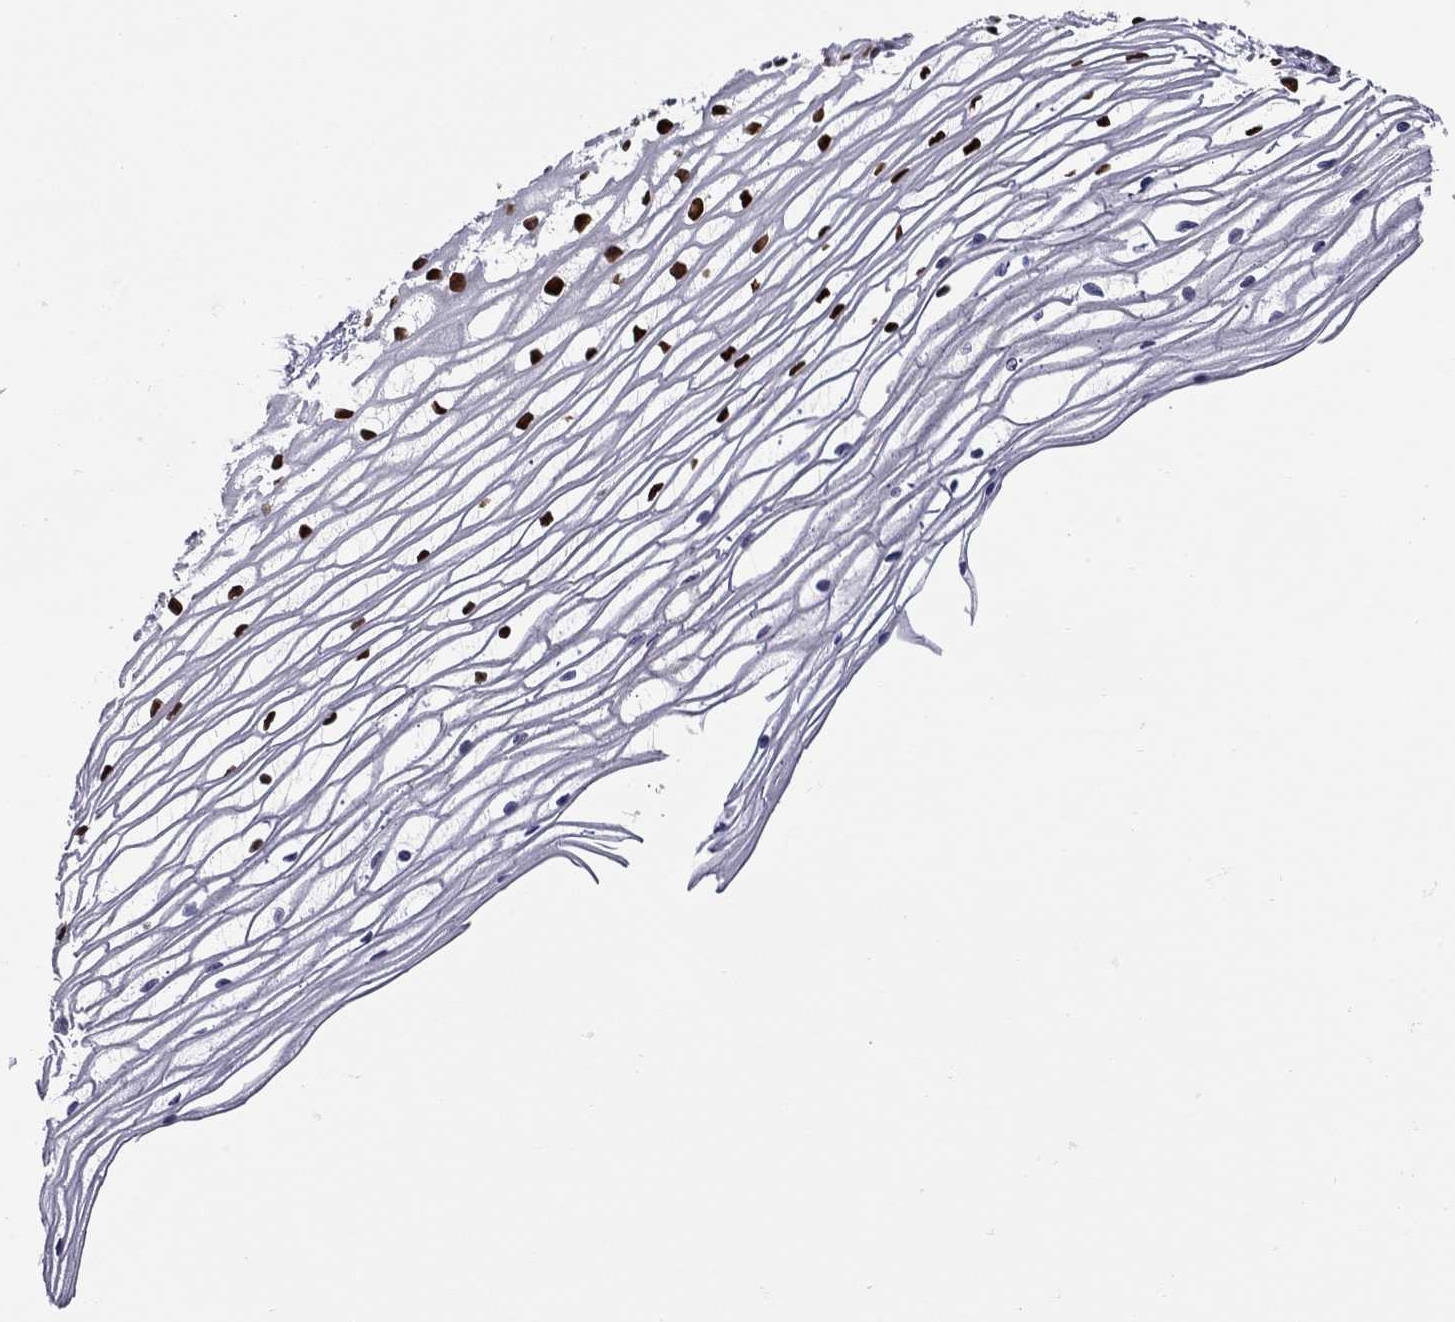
{"staining": {"intensity": "strong", "quantity": ">75%", "location": "nuclear"}, "tissue": "cervix", "cell_type": "Glandular cells", "image_type": "normal", "snomed": [{"axis": "morphology", "description": "Normal tissue, NOS"}, {"axis": "topography", "description": "Cervix"}], "caption": "Strong nuclear staining is identified in approximately >75% of glandular cells in unremarkable cervix. Ihc stains the protein in brown and the nuclei are stained blue.", "gene": "PCGF3", "patient": {"sex": "female", "age": 40}}